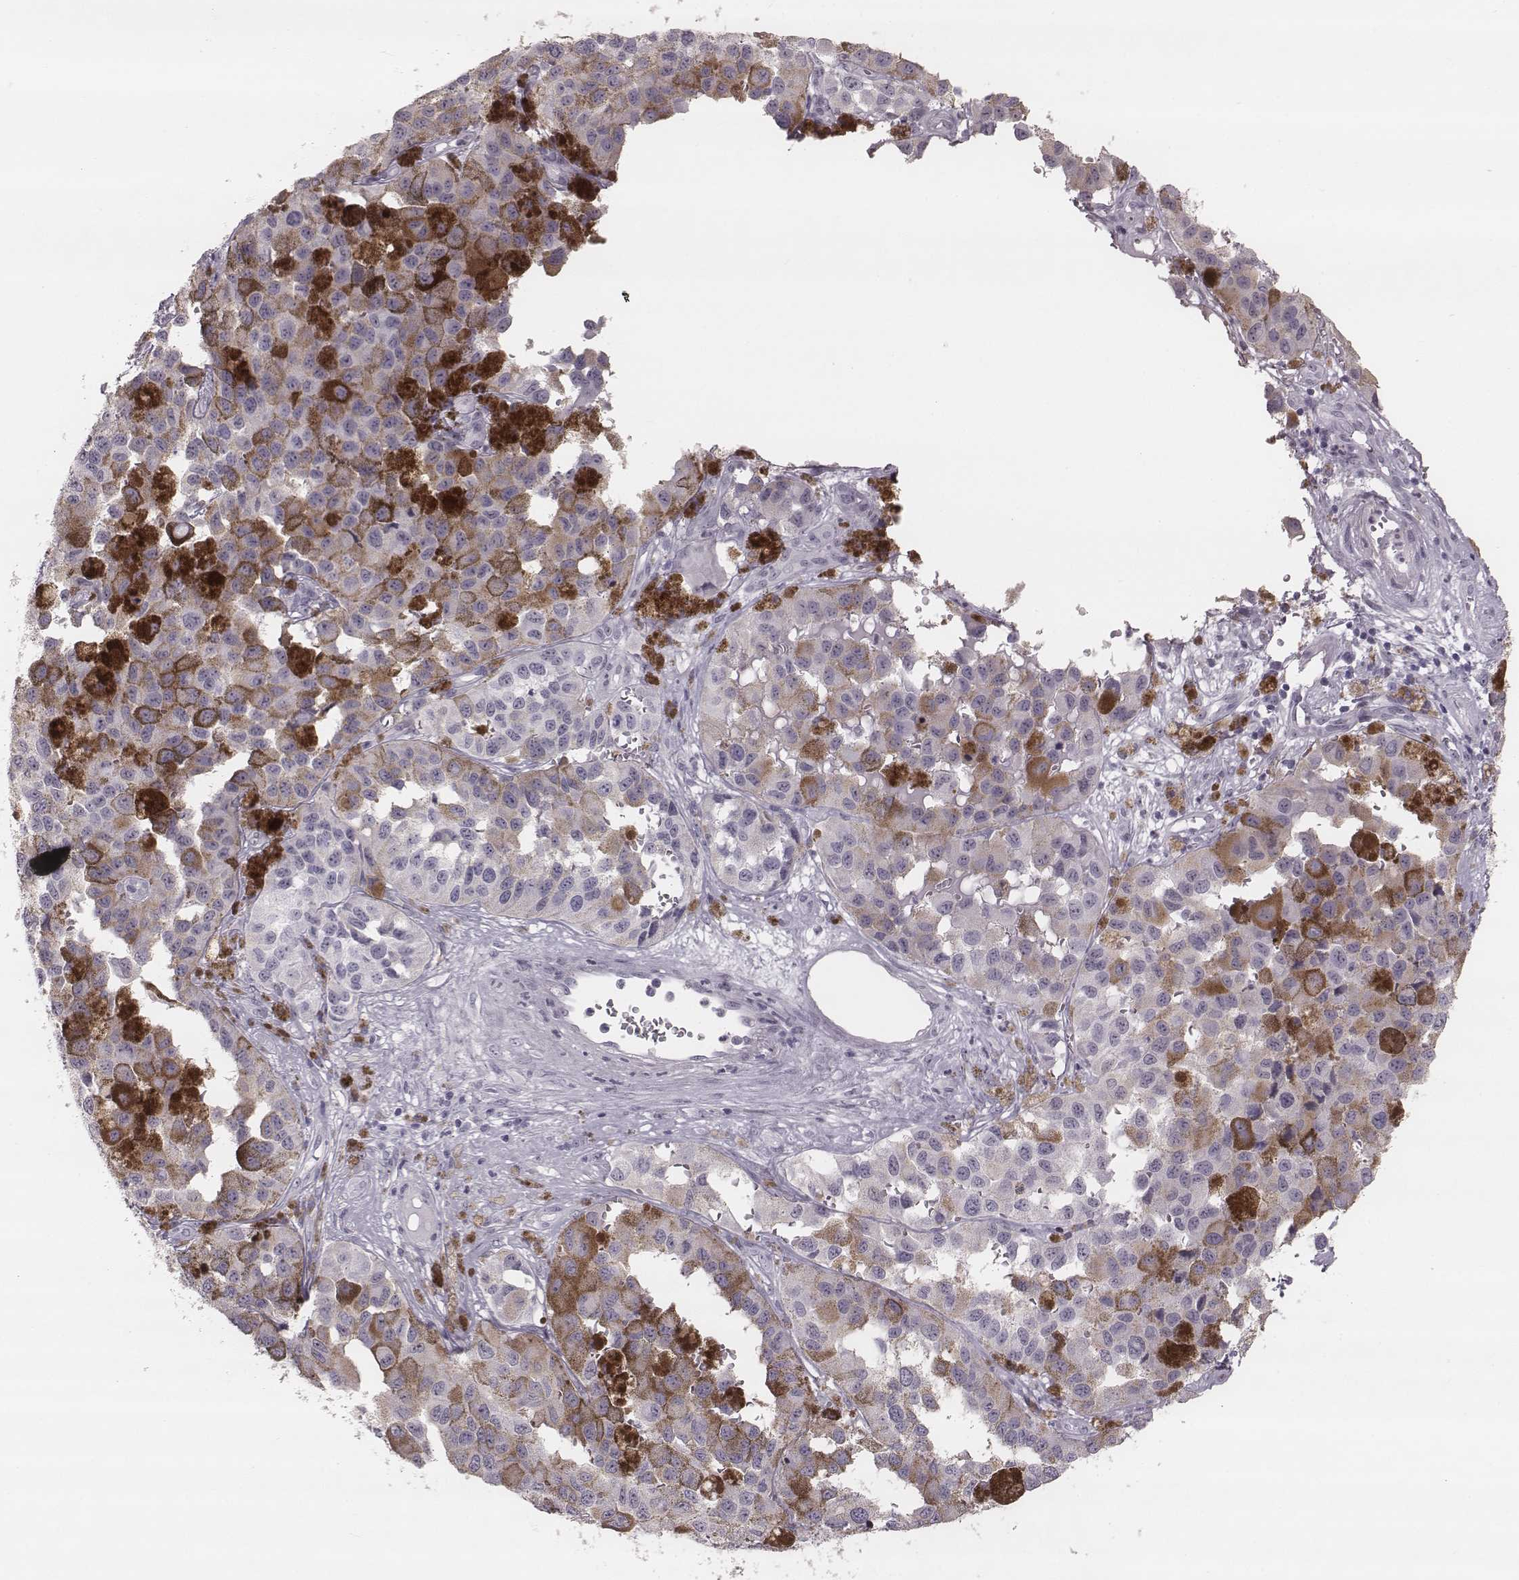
{"staining": {"intensity": "negative", "quantity": "none", "location": "none"}, "tissue": "melanoma", "cell_type": "Tumor cells", "image_type": "cancer", "snomed": [{"axis": "morphology", "description": "Malignant melanoma, NOS"}, {"axis": "topography", "description": "Skin"}], "caption": "Micrograph shows no protein expression in tumor cells of melanoma tissue.", "gene": "KRT74", "patient": {"sex": "female", "age": 58}}